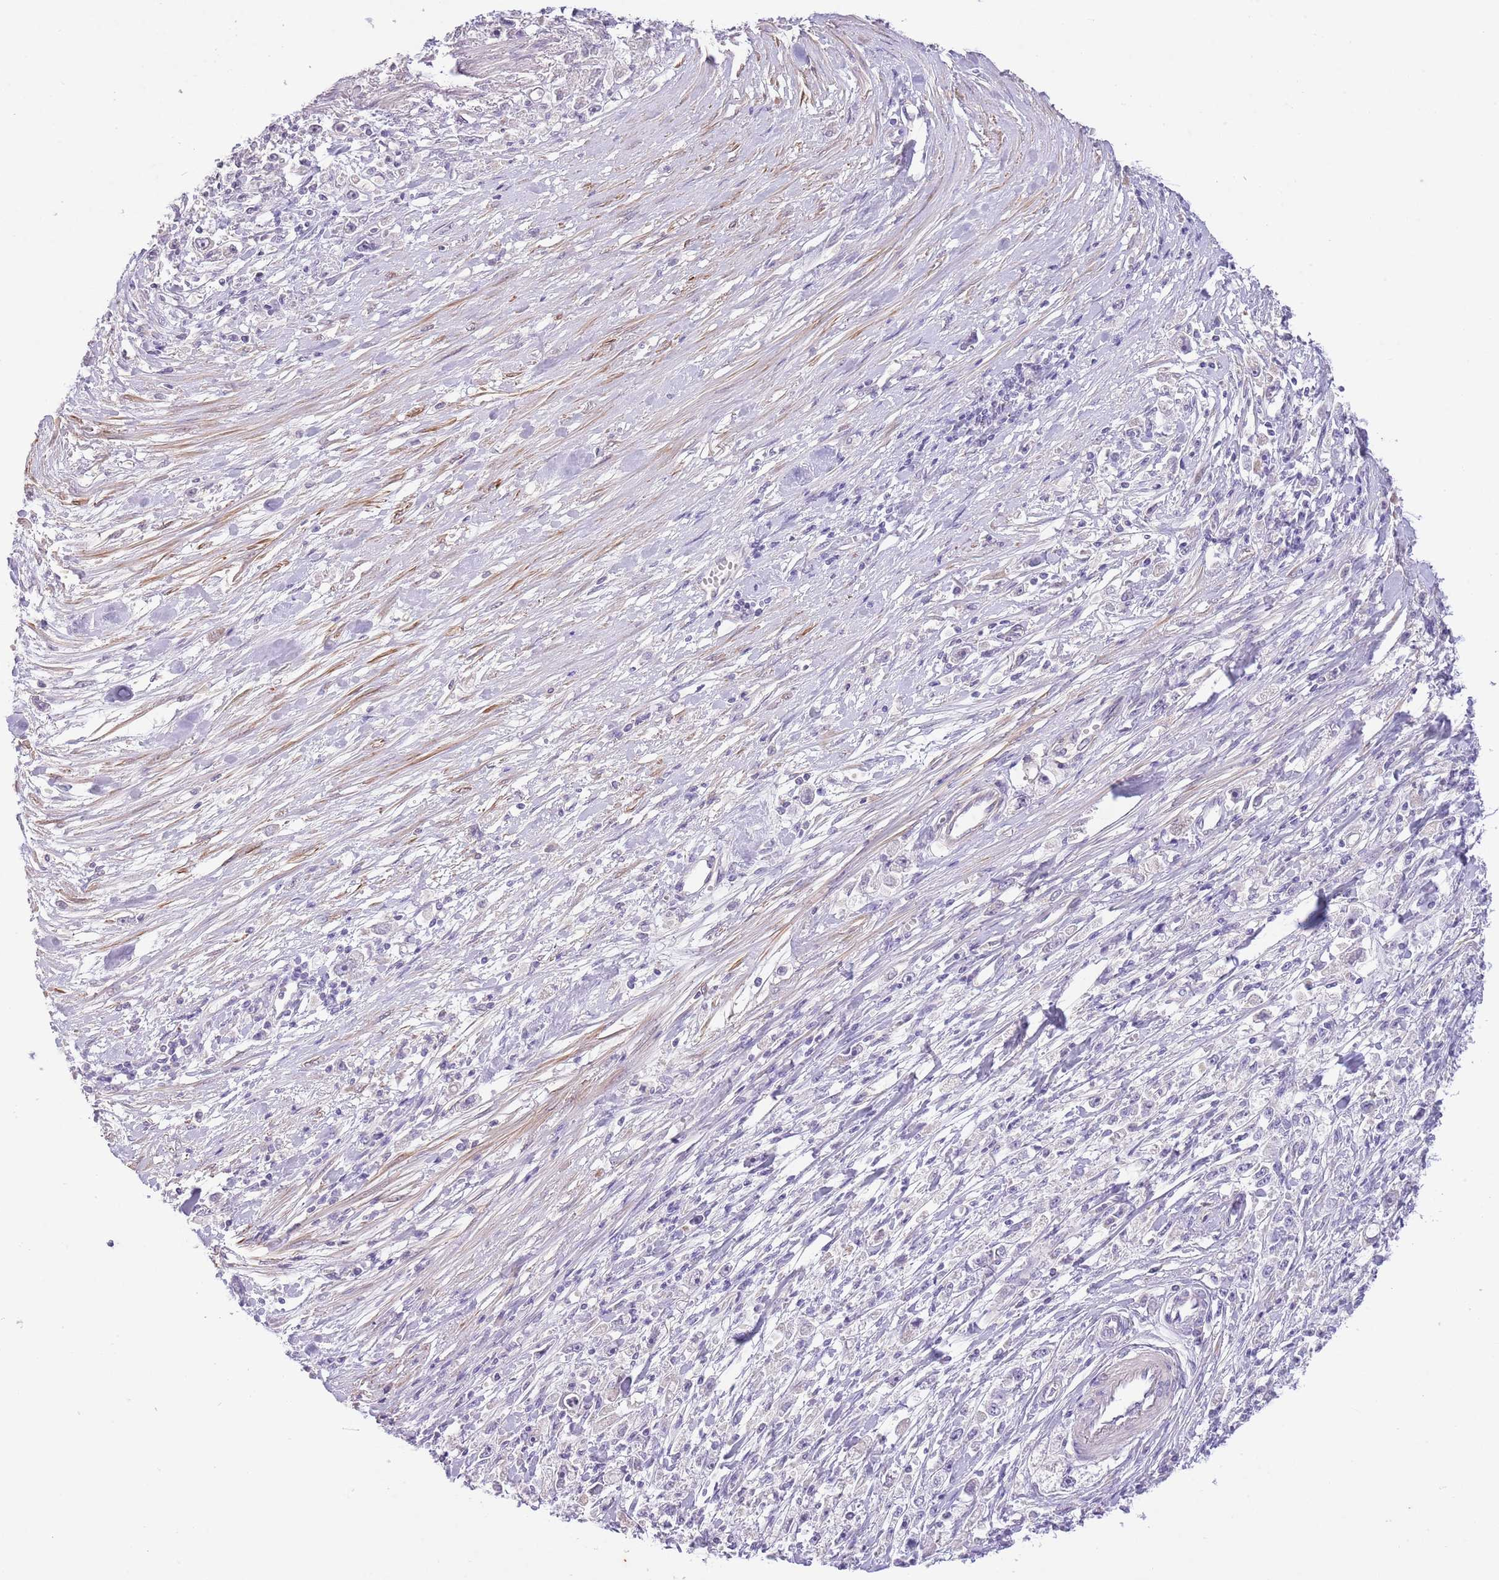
{"staining": {"intensity": "negative", "quantity": "none", "location": "none"}, "tissue": "stomach cancer", "cell_type": "Tumor cells", "image_type": "cancer", "snomed": [{"axis": "morphology", "description": "Adenocarcinoma, NOS"}, {"axis": "topography", "description": "Stomach"}], "caption": "High power microscopy image of an IHC image of stomach adenocarcinoma, revealing no significant expression in tumor cells. Brightfield microscopy of immunohistochemistry (IHC) stained with DAB (brown) and hematoxylin (blue), captured at high magnification.", "gene": "ZNF658", "patient": {"sex": "female", "age": 59}}